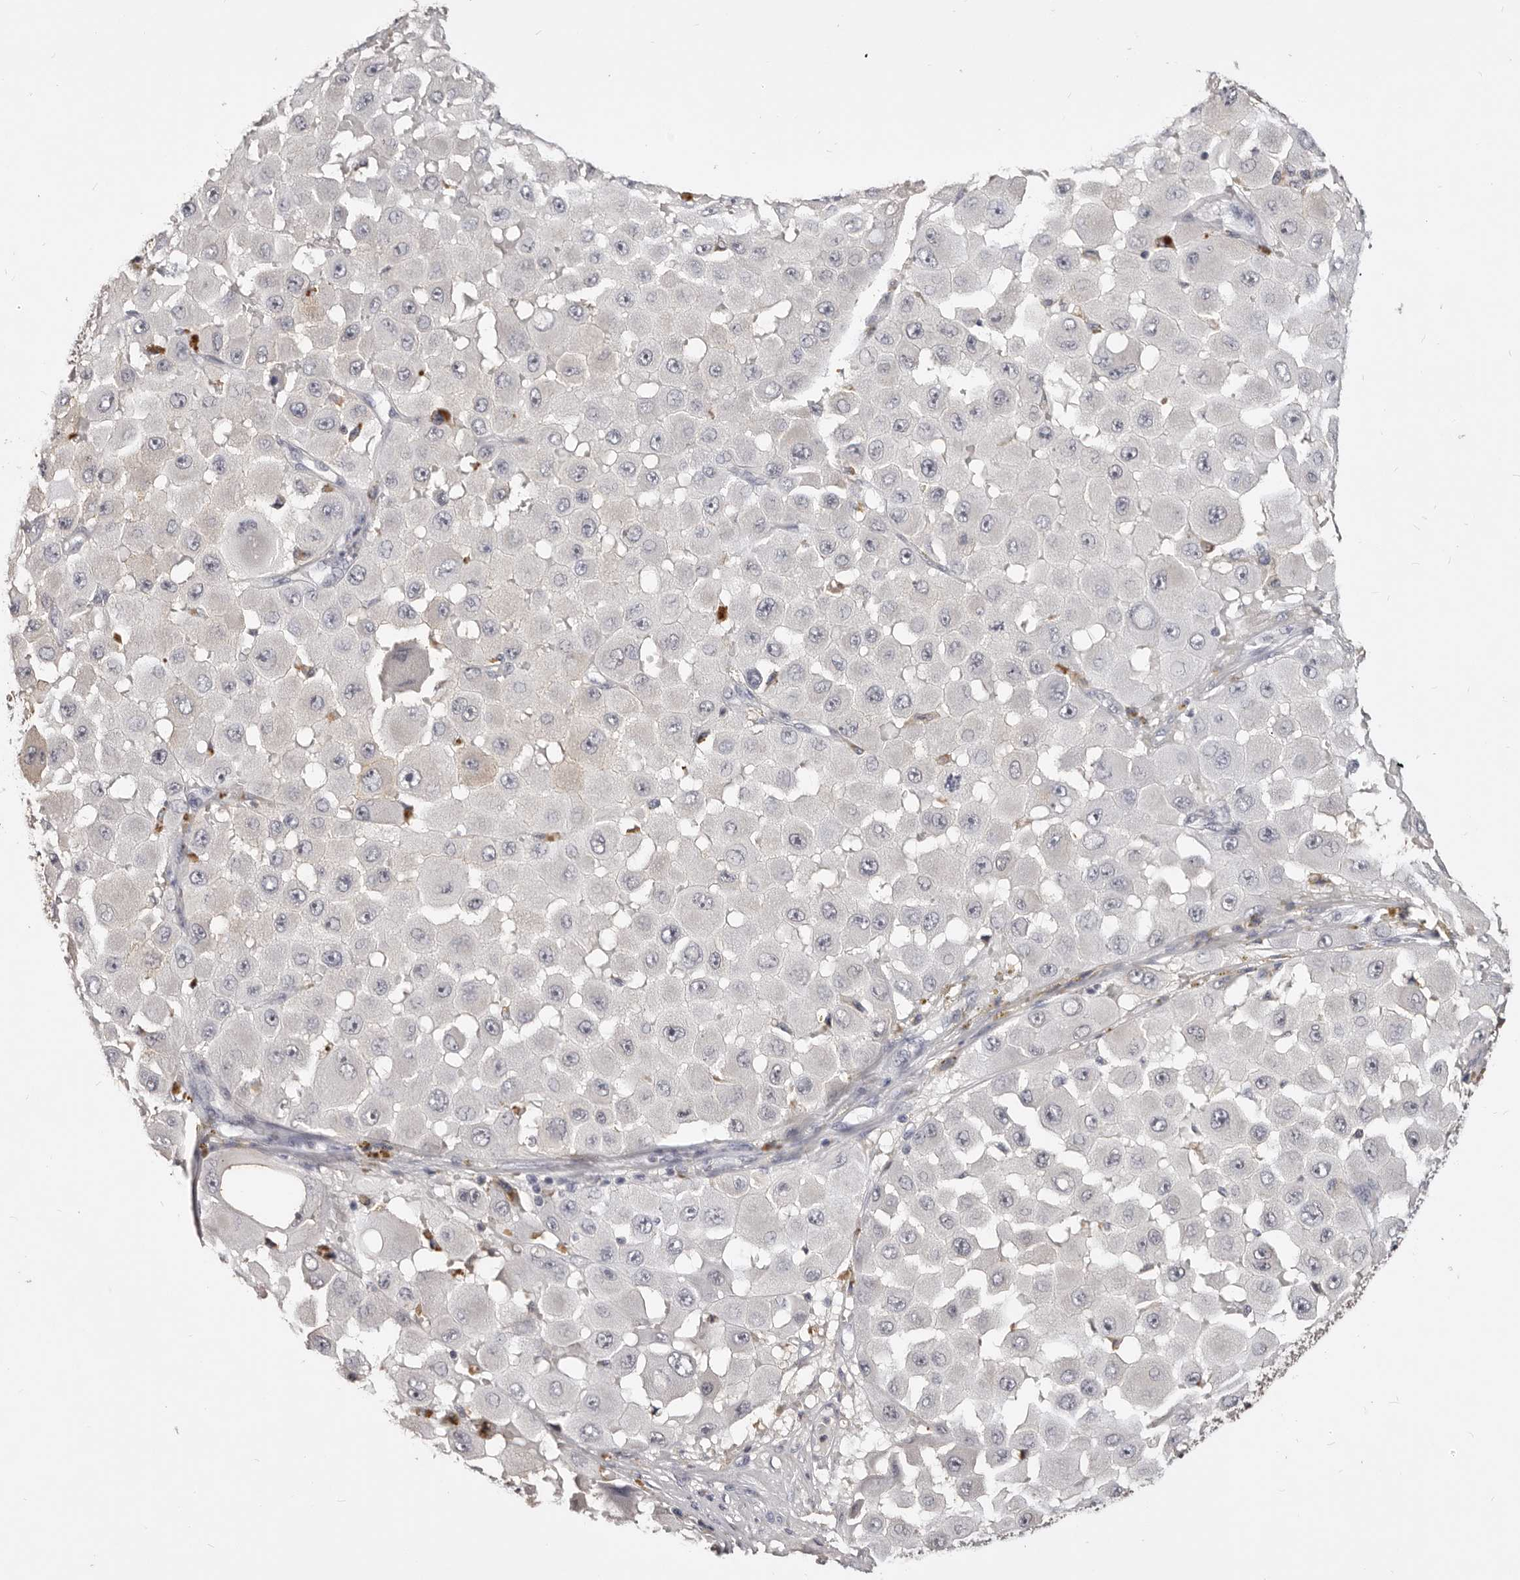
{"staining": {"intensity": "negative", "quantity": "none", "location": "none"}, "tissue": "melanoma", "cell_type": "Tumor cells", "image_type": "cancer", "snomed": [{"axis": "morphology", "description": "Malignant melanoma, NOS"}, {"axis": "topography", "description": "Skin"}], "caption": "Protein analysis of melanoma reveals no significant staining in tumor cells. (Immunohistochemistry (ihc), brightfield microscopy, high magnification).", "gene": "TSPAN13", "patient": {"sex": "female", "age": 81}}